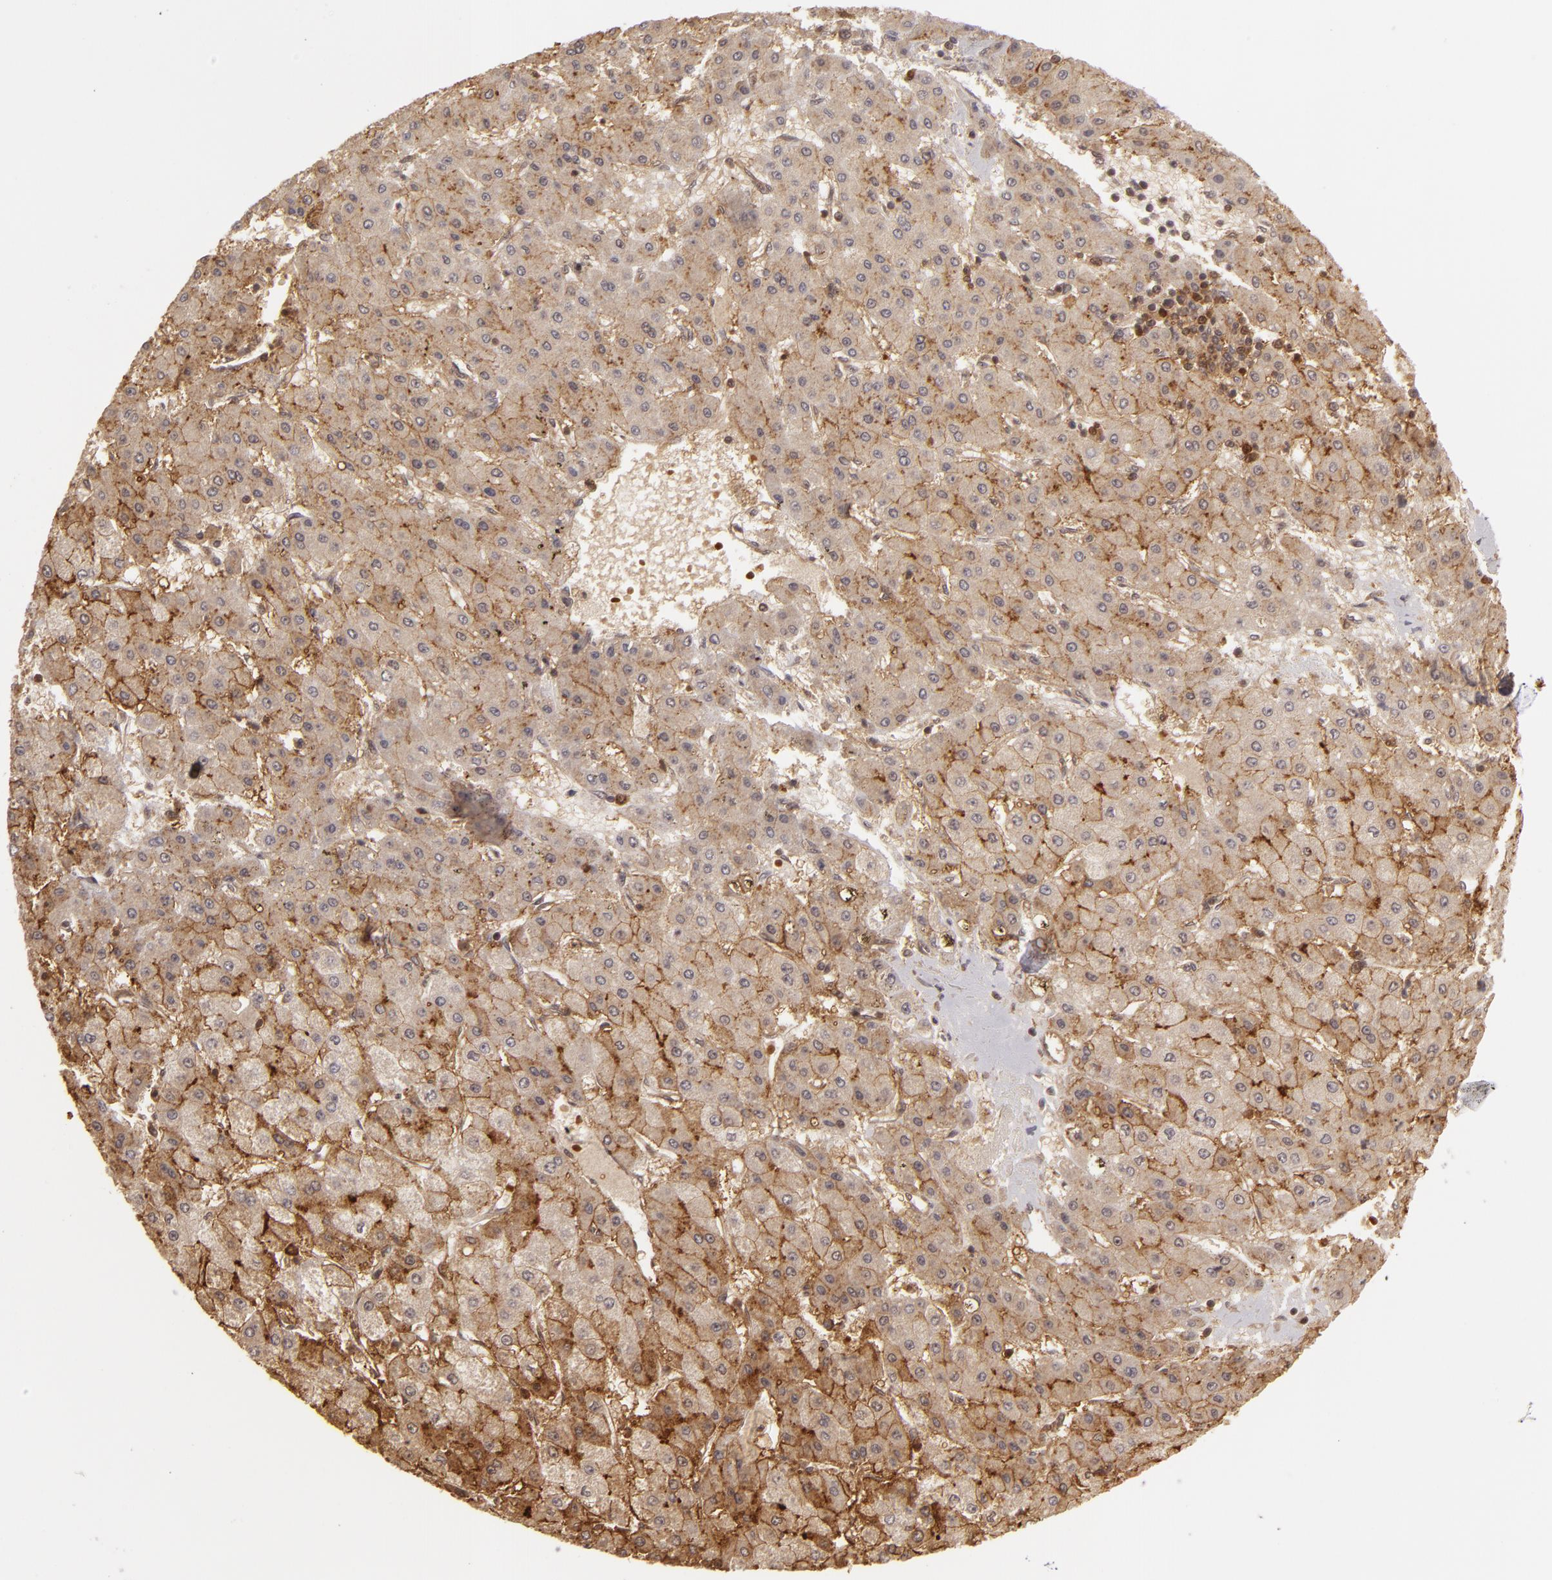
{"staining": {"intensity": "strong", "quantity": "25%-75%", "location": "cytoplasmic/membranous"}, "tissue": "liver cancer", "cell_type": "Tumor cells", "image_type": "cancer", "snomed": [{"axis": "morphology", "description": "Carcinoma, Hepatocellular, NOS"}, {"axis": "topography", "description": "Liver"}], "caption": "Tumor cells display strong cytoplasmic/membranous positivity in approximately 25%-75% of cells in liver hepatocellular carcinoma.", "gene": "ZBTB33", "patient": {"sex": "female", "age": 52}}